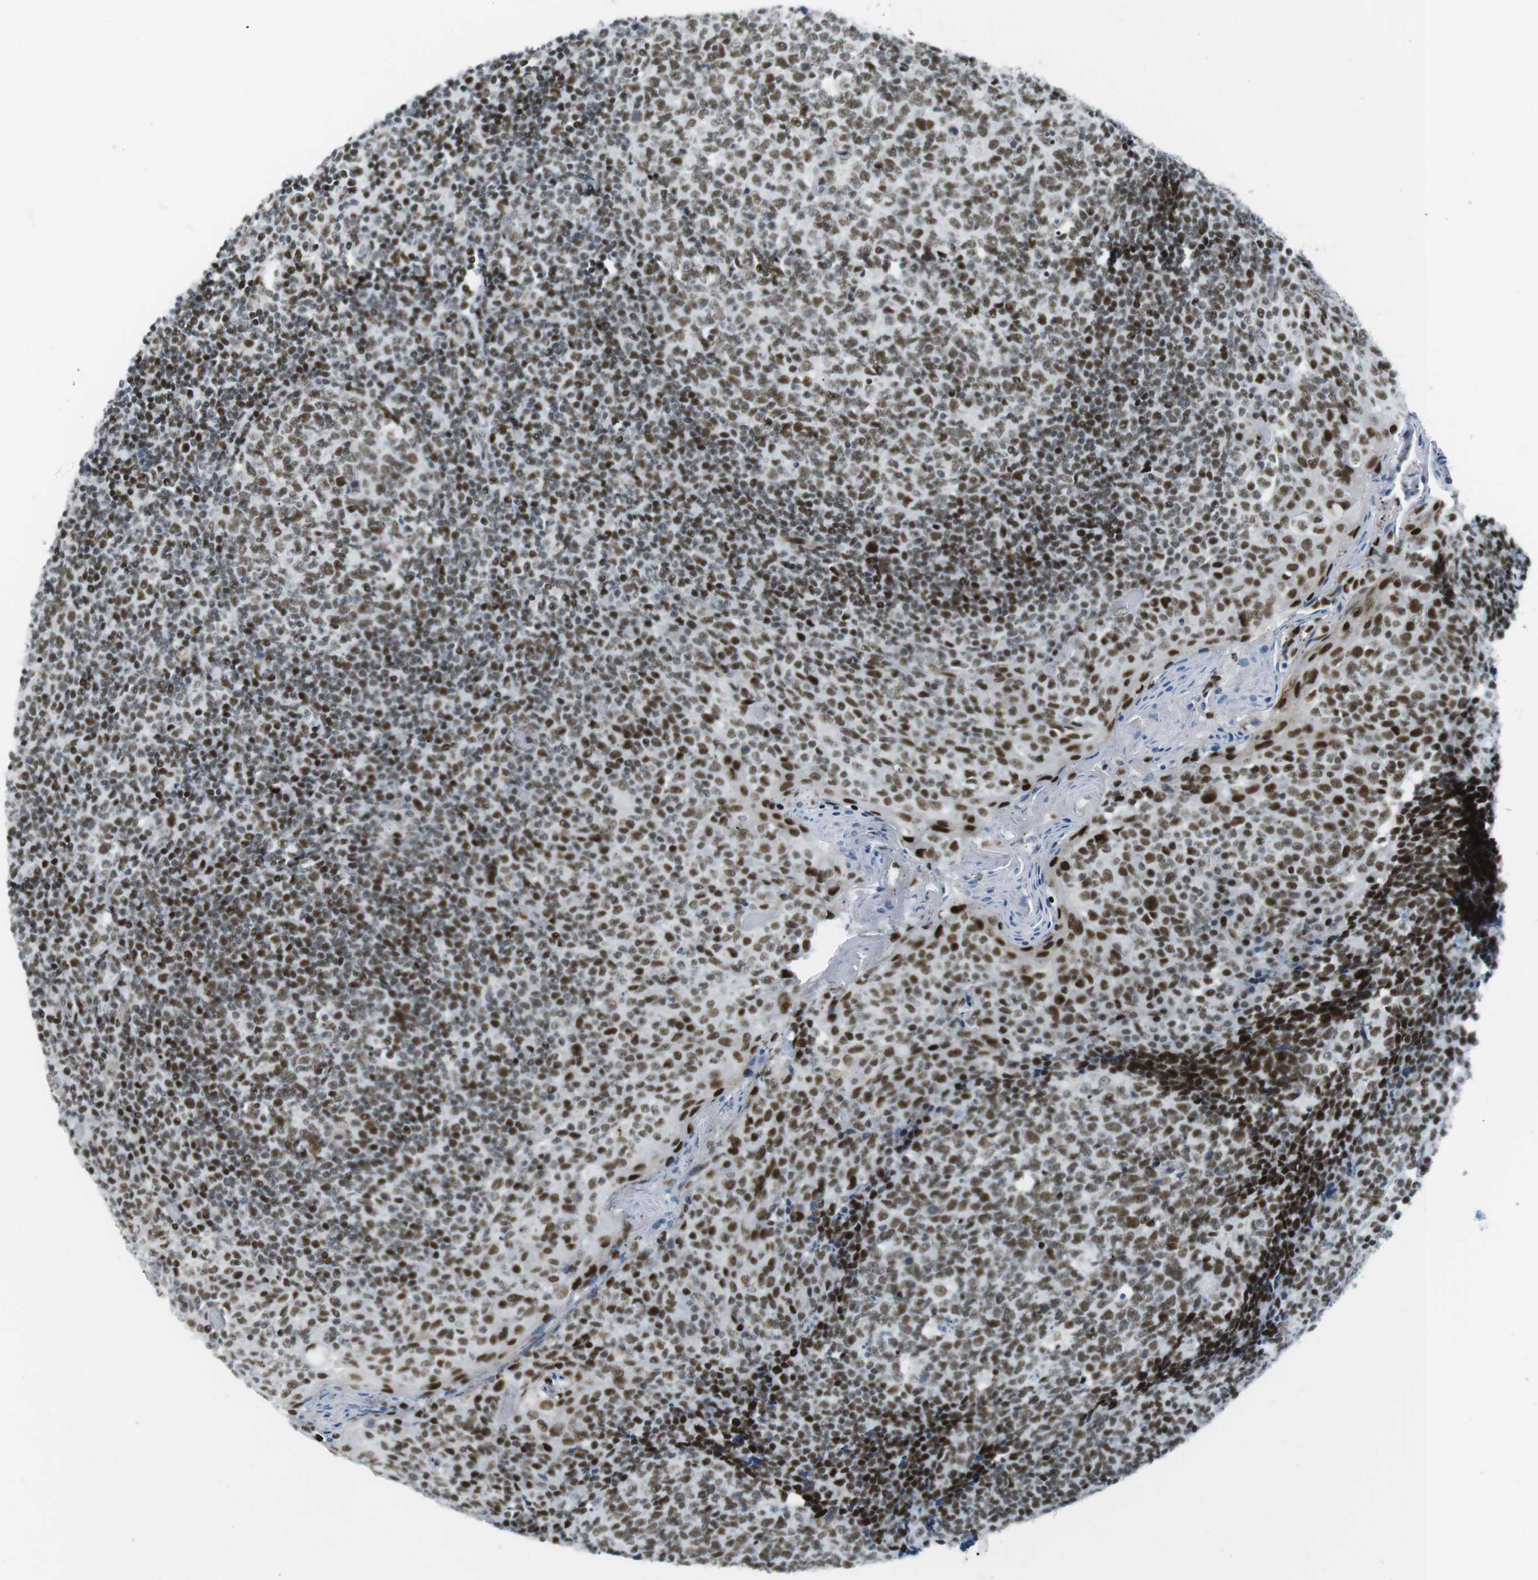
{"staining": {"intensity": "strong", "quantity": ">75%", "location": "nuclear"}, "tissue": "tonsil", "cell_type": "Germinal center cells", "image_type": "normal", "snomed": [{"axis": "morphology", "description": "Normal tissue, NOS"}, {"axis": "topography", "description": "Tonsil"}], "caption": "Germinal center cells exhibit strong nuclear staining in approximately >75% of cells in unremarkable tonsil.", "gene": "ARID1A", "patient": {"sex": "female", "age": 19}}